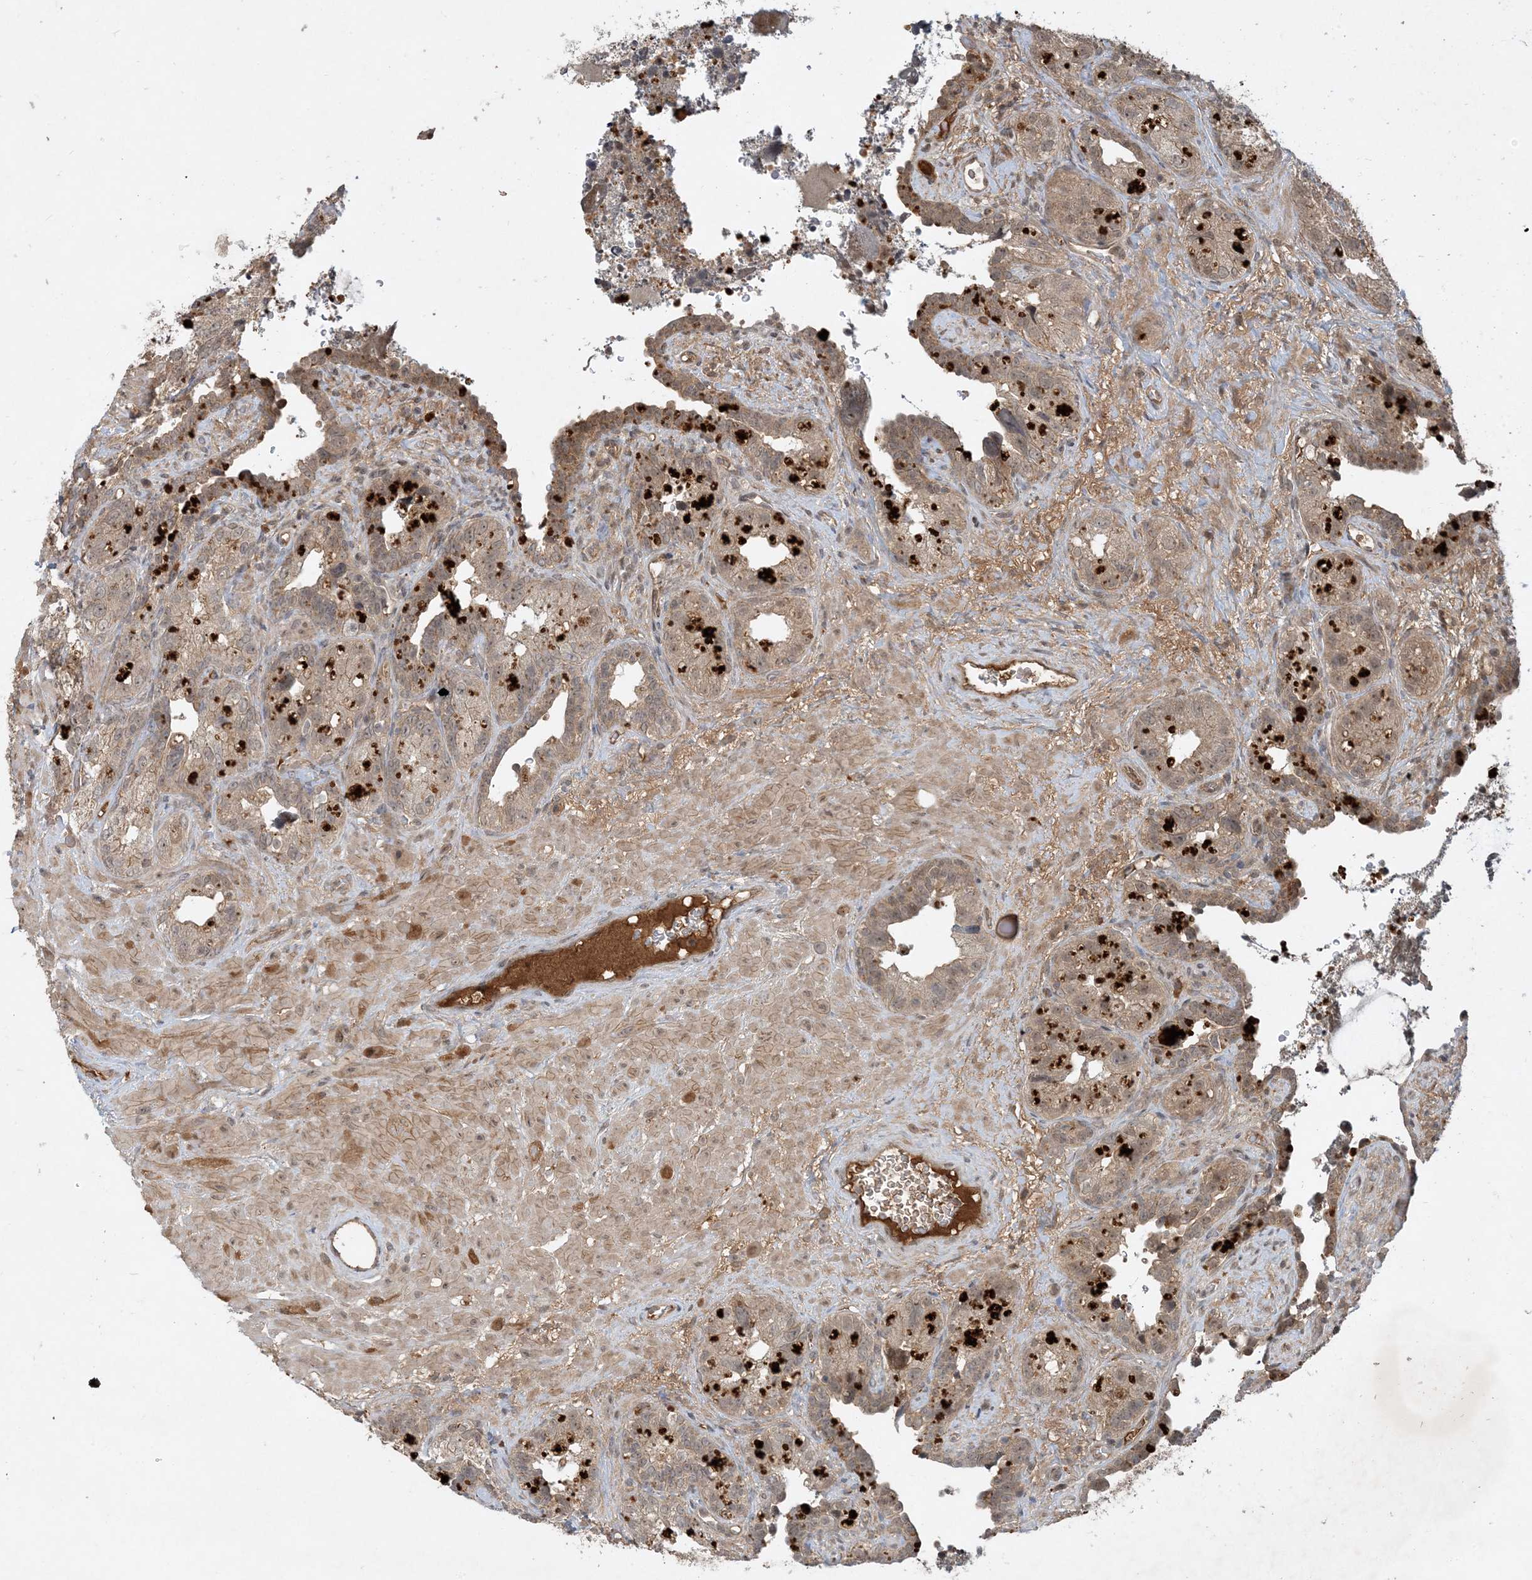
{"staining": {"intensity": "moderate", "quantity": "<25%", "location": "cytoplasmic/membranous"}, "tissue": "seminal vesicle", "cell_type": "Glandular cells", "image_type": "normal", "snomed": [{"axis": "morphology", "description": "Normal tissue, NOS"}, {"axis": "topography", "description": "Seminal veicle"}, {"axis": "topography", "description": "Peripheral nerve tissue"}], "caption": "Immunohistochemistry histopathology image of unremarkable seminal vesicle: seminal vesicle stained using immunohistochemistry reveals low levels of moderate protein expression localized specifically in the cytoplasmic/membranous of glandular cells, appearing as a cytoplasmic/membranous brown color.", "gene": "ZCCHC4", "patient": {"sex": "male", "age": 67}}